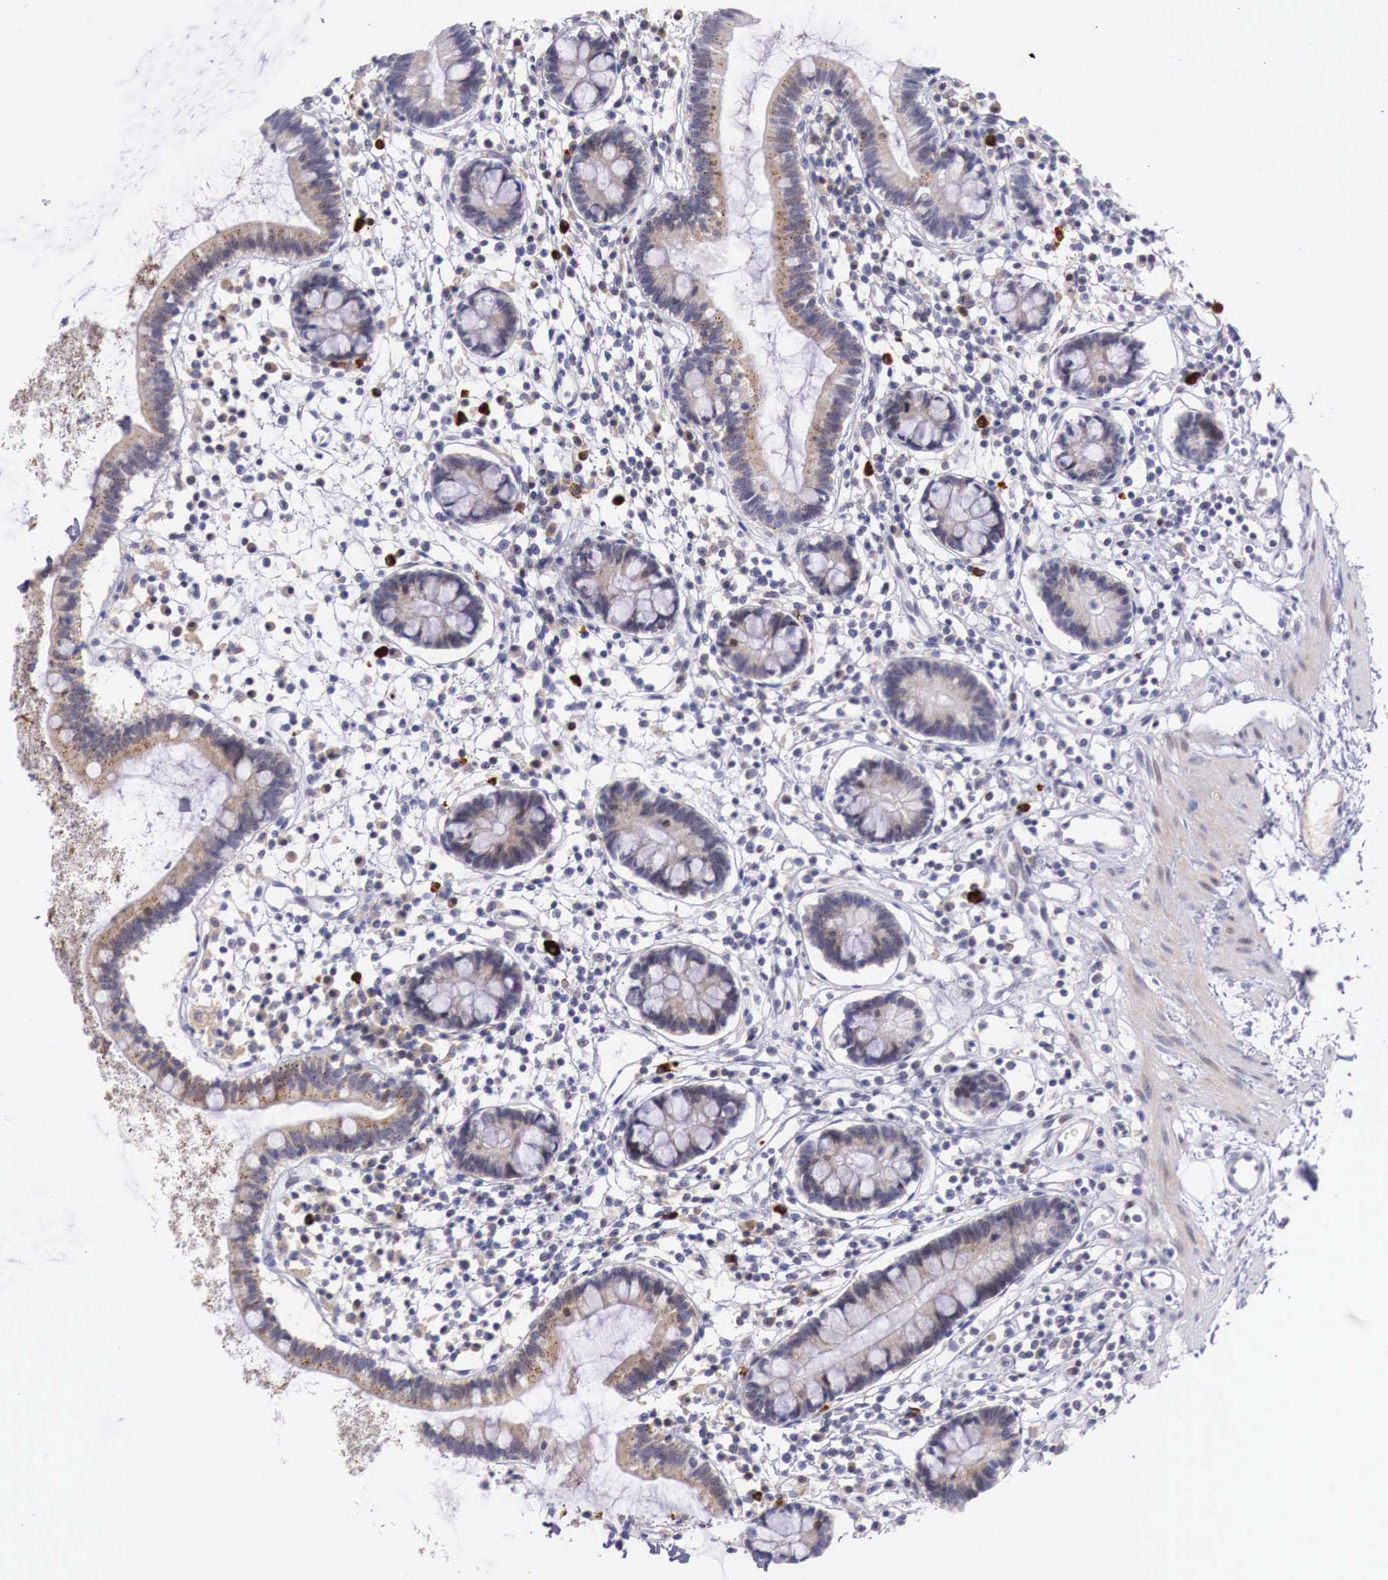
{"staining": {"intensity": "moderate", "quantity": "25%-75%", "location": "cytoplasmic/membranous"}, "tissue": "small intestine", "cell_type": "Glandular cells", "image_type": "normal", "snomed": [{"axis": "morphology", "description": "Normal tissue, NOS"}, {"axis": "topography", "description": "Small intestine"}], "caption": "Small intestine stained with DAB (3,3'-diaminobenzidine) immunohistochemistry demonstrates medium levels of moderate cytoplasmic/membranous staining in about 25%-75% of glandular cells. (DAB IHC with brightfield microscopy, high magnification).", "gene": "CLCN5", "patient": {"sex": "female", "age": 37}}